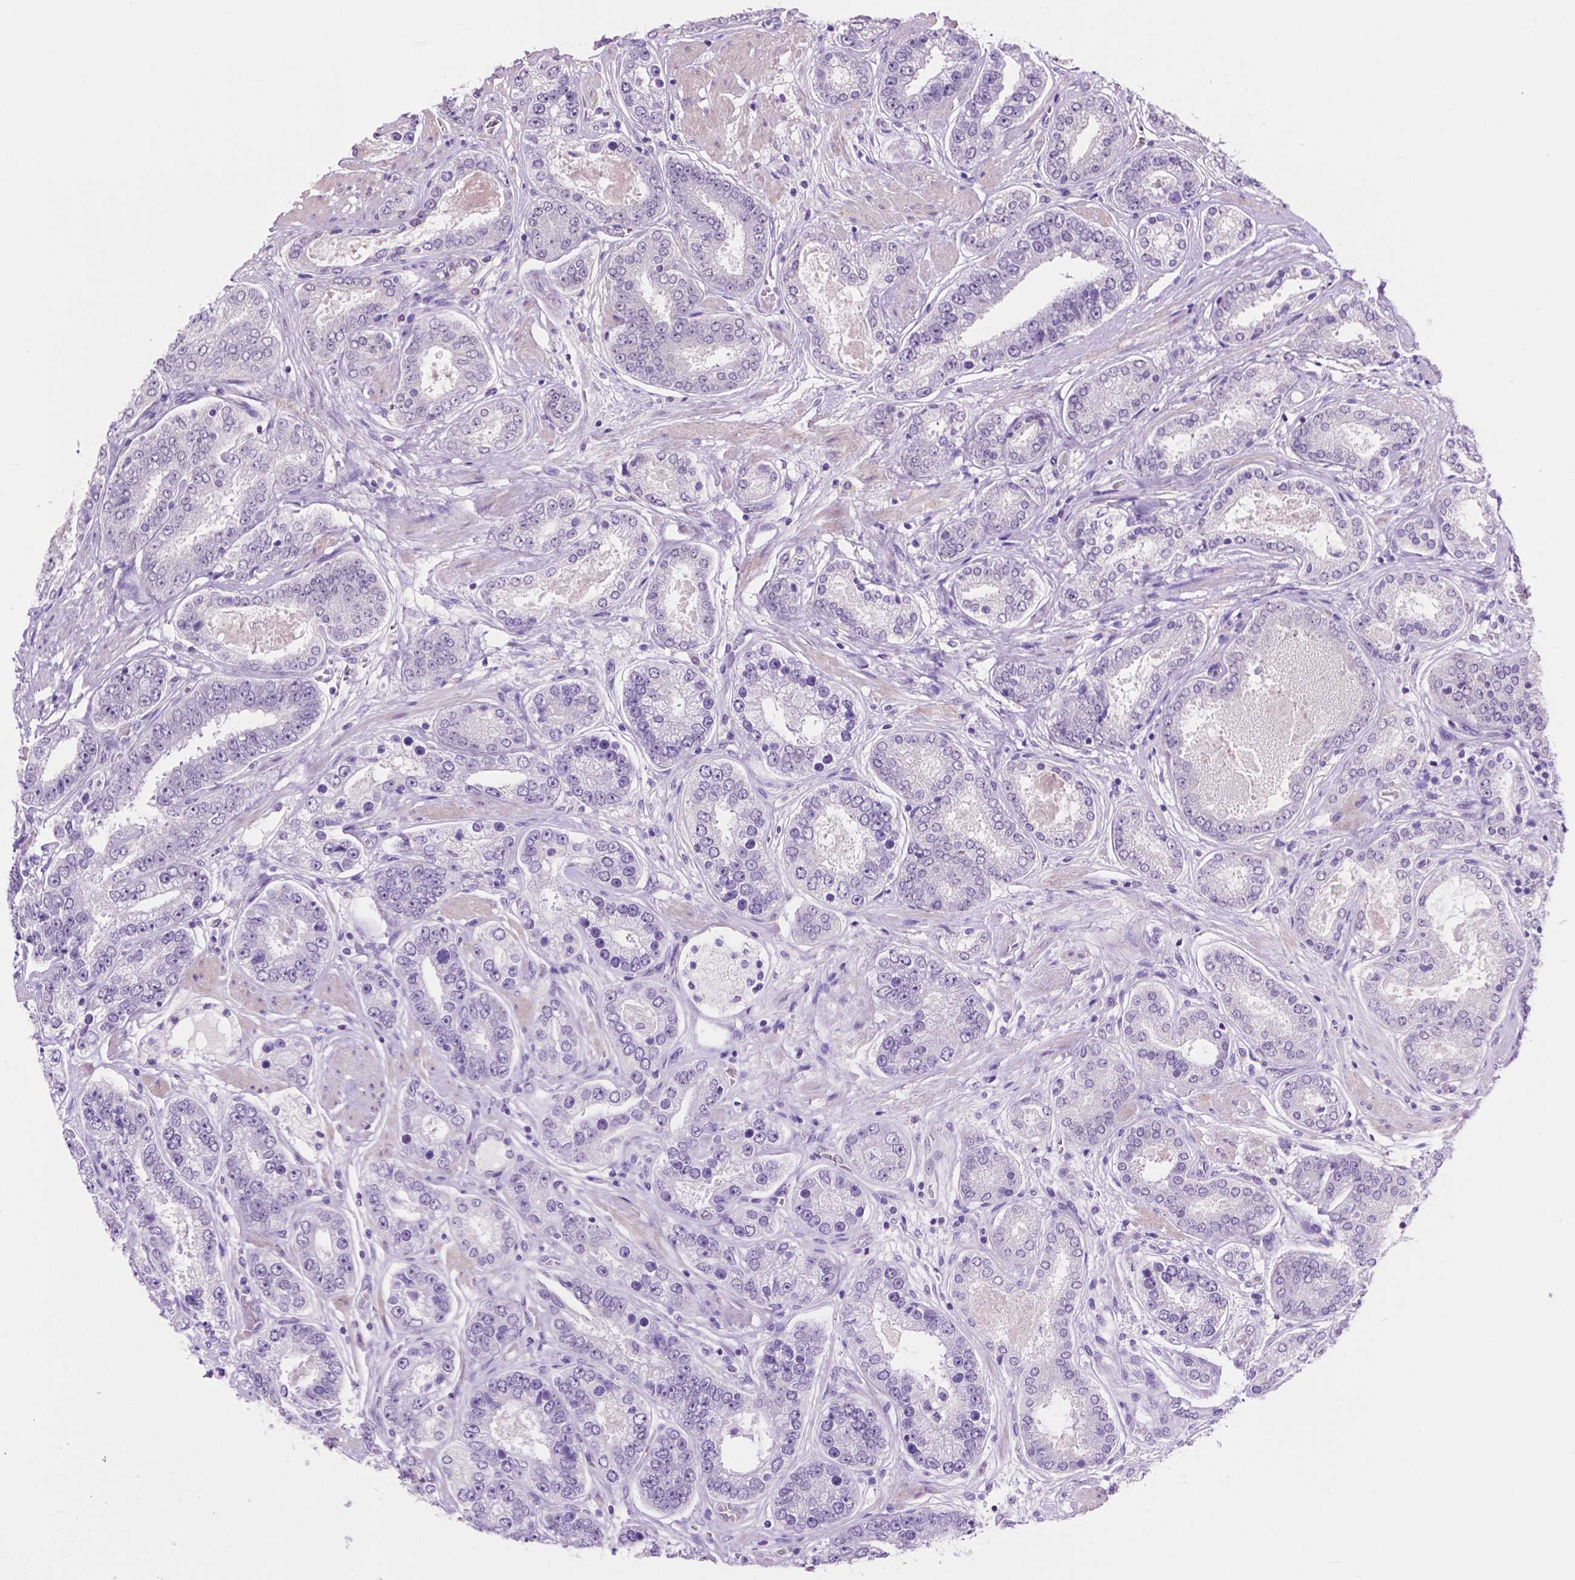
{"staining": {"intensity": "negative", "quantity": "none", "location": "none"}, "tissue": "prostate cancer", "cell_type": "Tumor cells", "image_type": "cancer", "snomed": [{"axis": "morphology", "description": "Adenocarcinoma, High grade"}, {"axis": "topography", "description": "Prostate"}], "caption": "An immunohistochemistry (IHC) image of prostate high-grade adenocarcinoma is shown. There is no staining in tumor cells of prostate high-grade adenocarcinoma. (DAB immunohistochemistry (IHC) with hematoxylin counter stain).", "gene": "ACY3", "patient": {"sex": "male", "age": 63}}